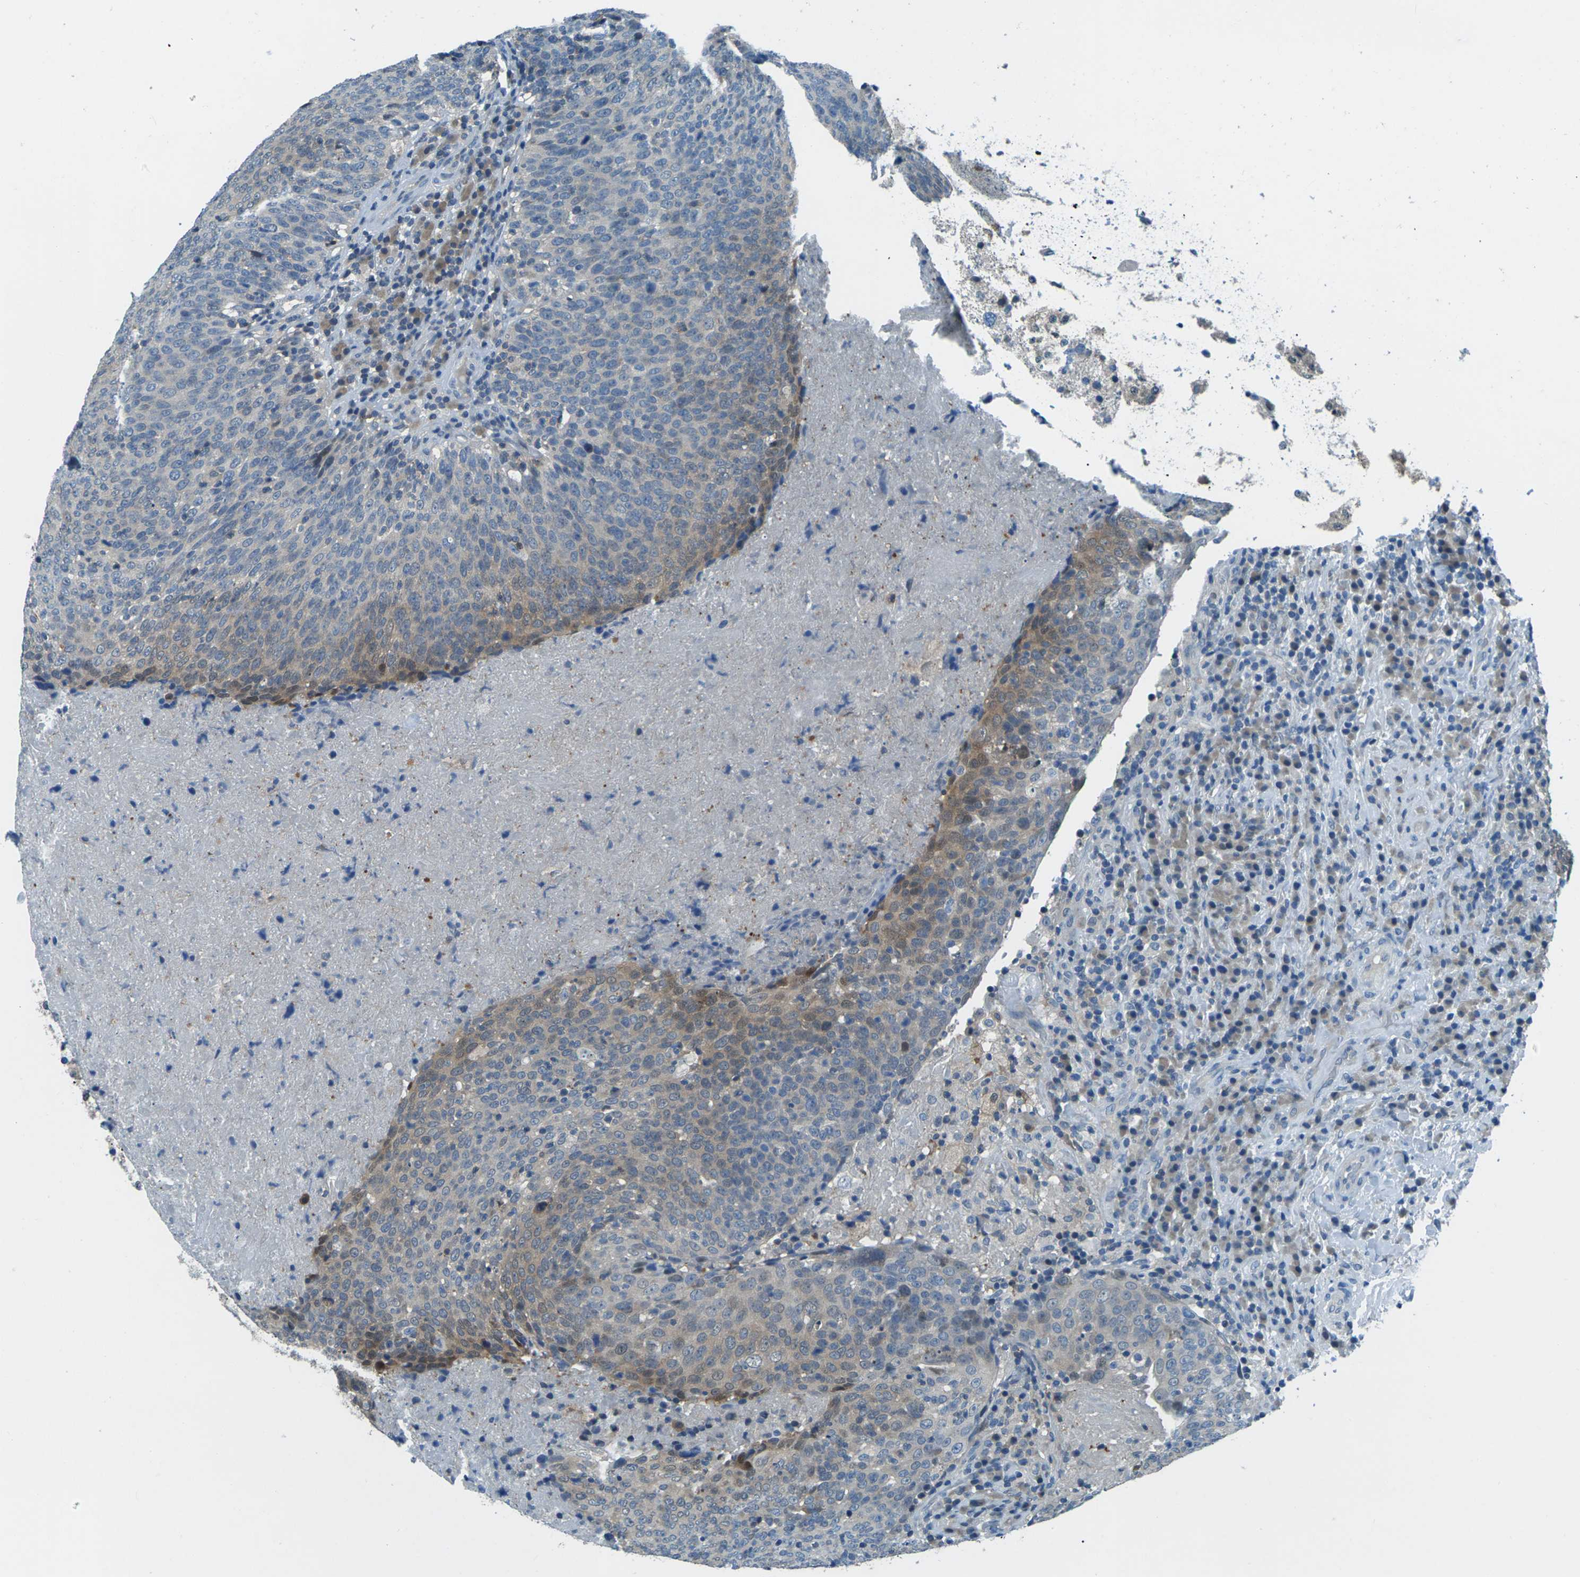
{"staining": {"intensity": "moderate", "quantity": "<25%", "location": "cytoplasmic/membranous"}, "tissue": "head and neck cancer", "cell_type": "Tumor cells", "image_type": "cancer", "snomed": [{"axis": "morphology", "description": "Squamous cell carcinoma, NOS"}, {"axis": "morphology", "description": "Squamous cell carcinoma, metastatic, NOS"}, {"axis": "topography", "description": "Lymph node"}, {"axis": "topography", "description": "Head-Neck"}], "caption": "Human head and neck cancer (metastatic squamous cell carcinoma) stained with a protein marker demonstrates moderate staining in tumor cells.", "gene": "NANOS2", "patient": {"sex": "male", "age": 62}}